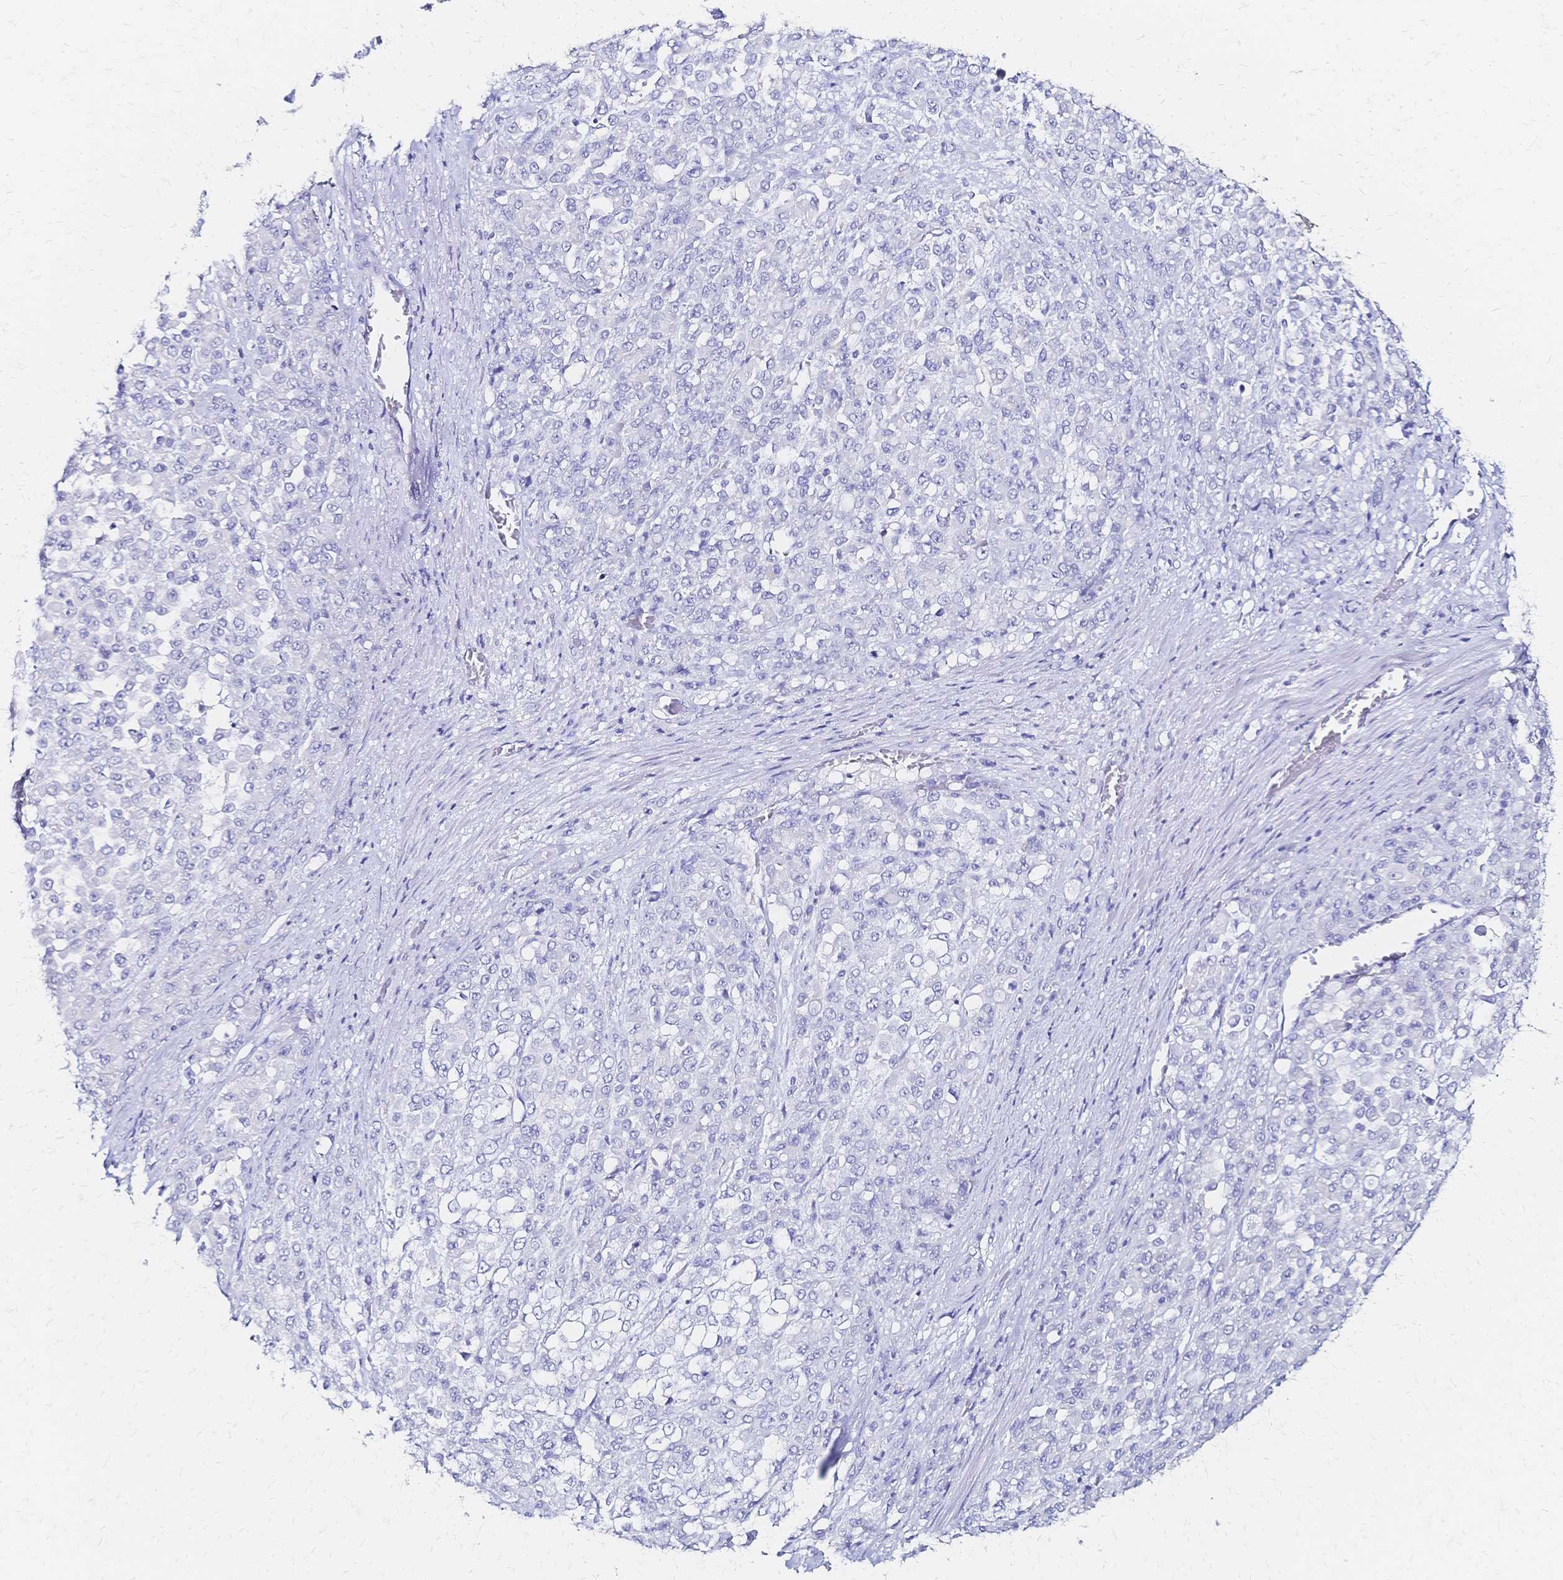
{"staining": {"intensity": "negative", "quantity": "none", "location": "none"}, "tissue": "stomach cancer", "cell_type": "Tumor cells", "image_type": "cancer", "snomed": [{"axis": "morphology", "description": "Adenocarcinoma, NOS"}, {"axis": "topography", "description": "Stomach"}], "caption": "Immunohistochemistry (IHC) image of adenocarcinoma (stomach) stained for a protein (brown), which shows no staining in tumor cells.", "gene": "SLC5A1", "patient": {"sex": "female", "age": 76}}